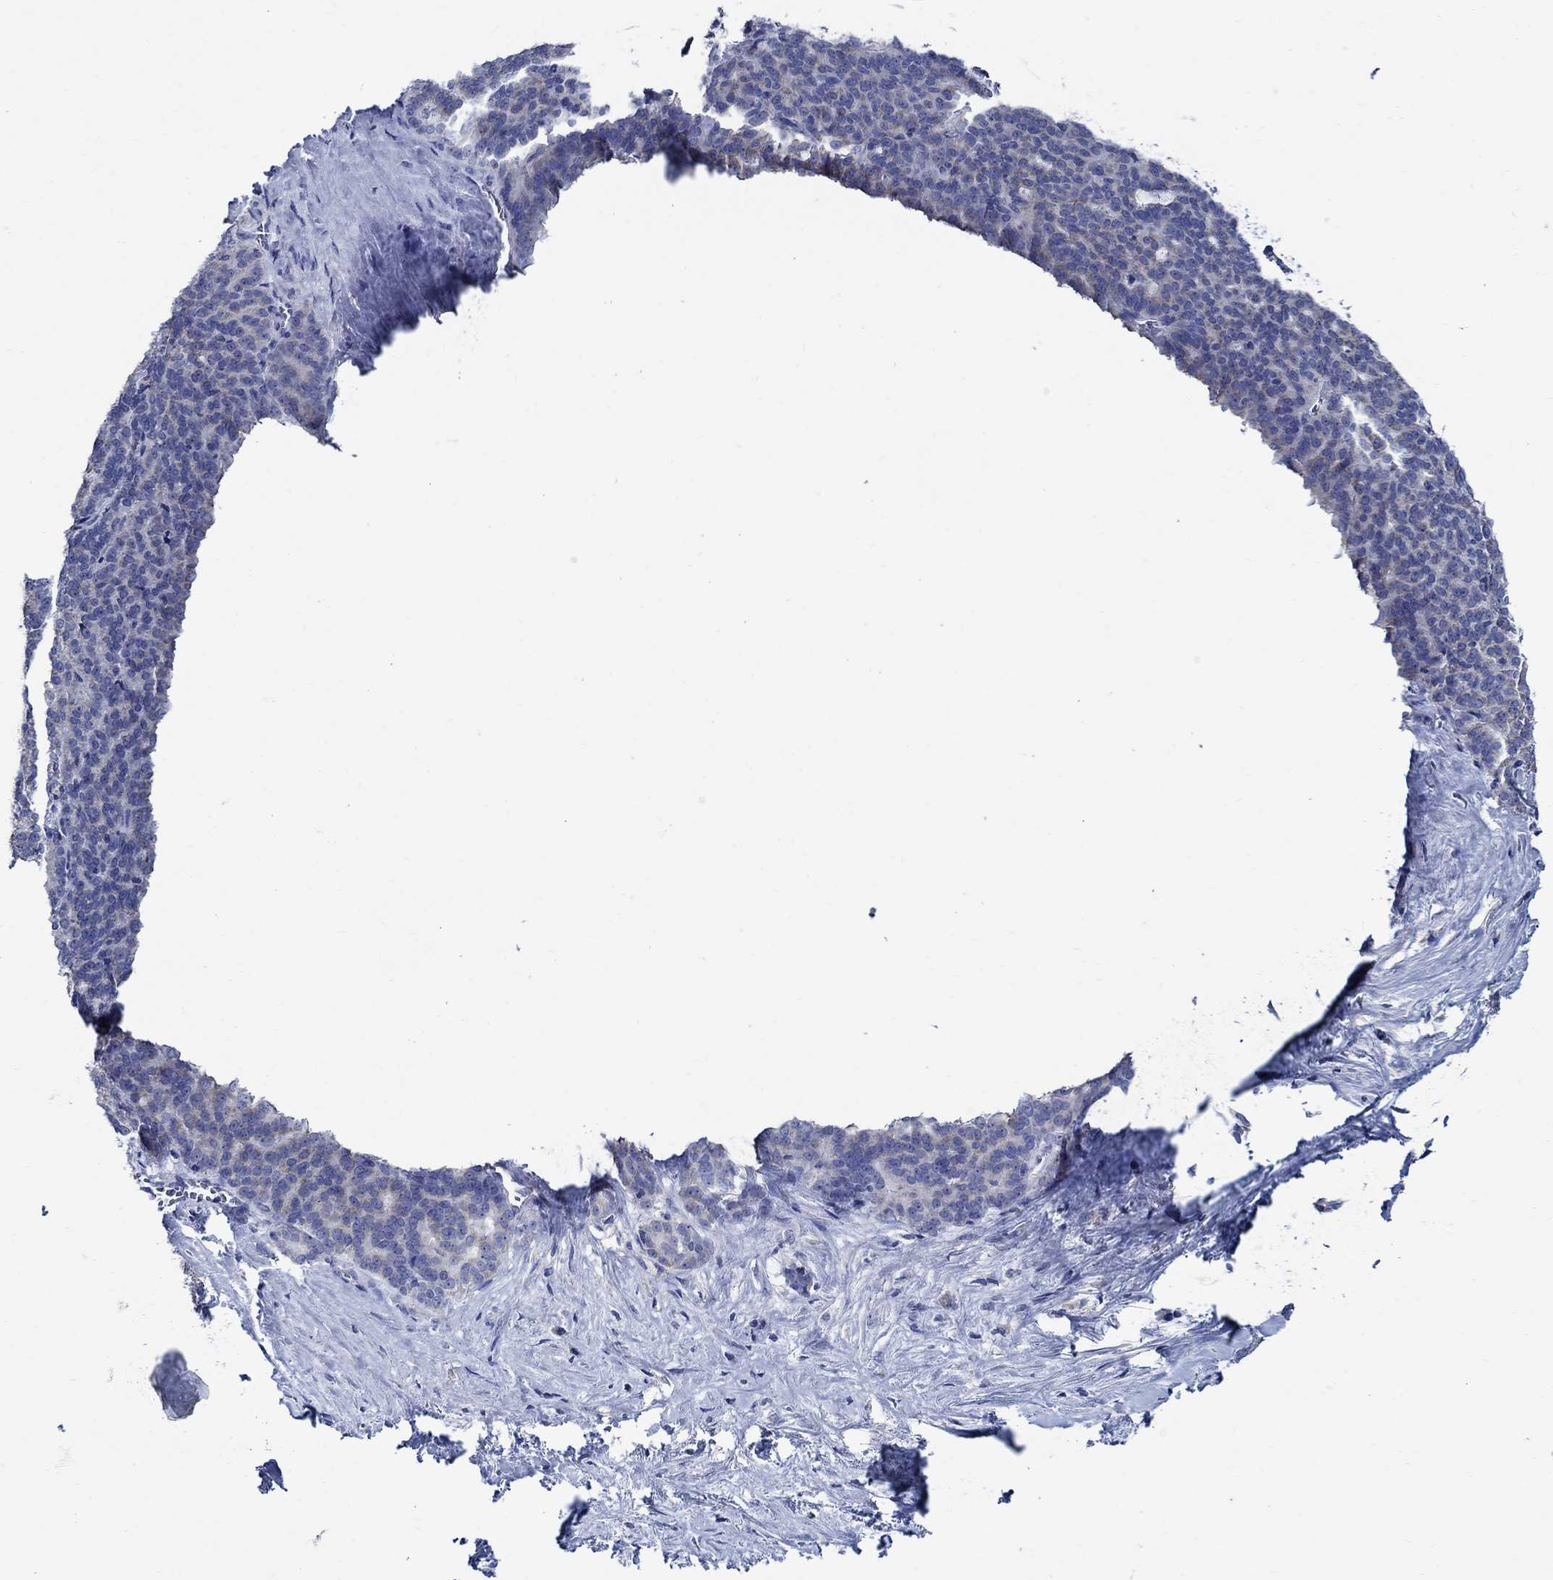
{"staining": {"intensity": "negative", "quantity": "none", "location": "none"}, "tissue": "liver cancer", "cell_type": "Tumor cells", "image_type": "cancer", "snomed": [{"axis": "morphology", "description": "Cholangiocarcinoma"}, {"axis": "topography", "description": "Liver"}], "caption": "High magnification brightfield microscopy of liver cancer (cholangiocarcinoma) stained with DAB (3,3'-diaminobenzidine) (brown) and counterstained with hematoxylin (blue): tumor cells show no significant expression.", "gene": "SKOR1", "patient": {"sex": "female", "age": 47}}